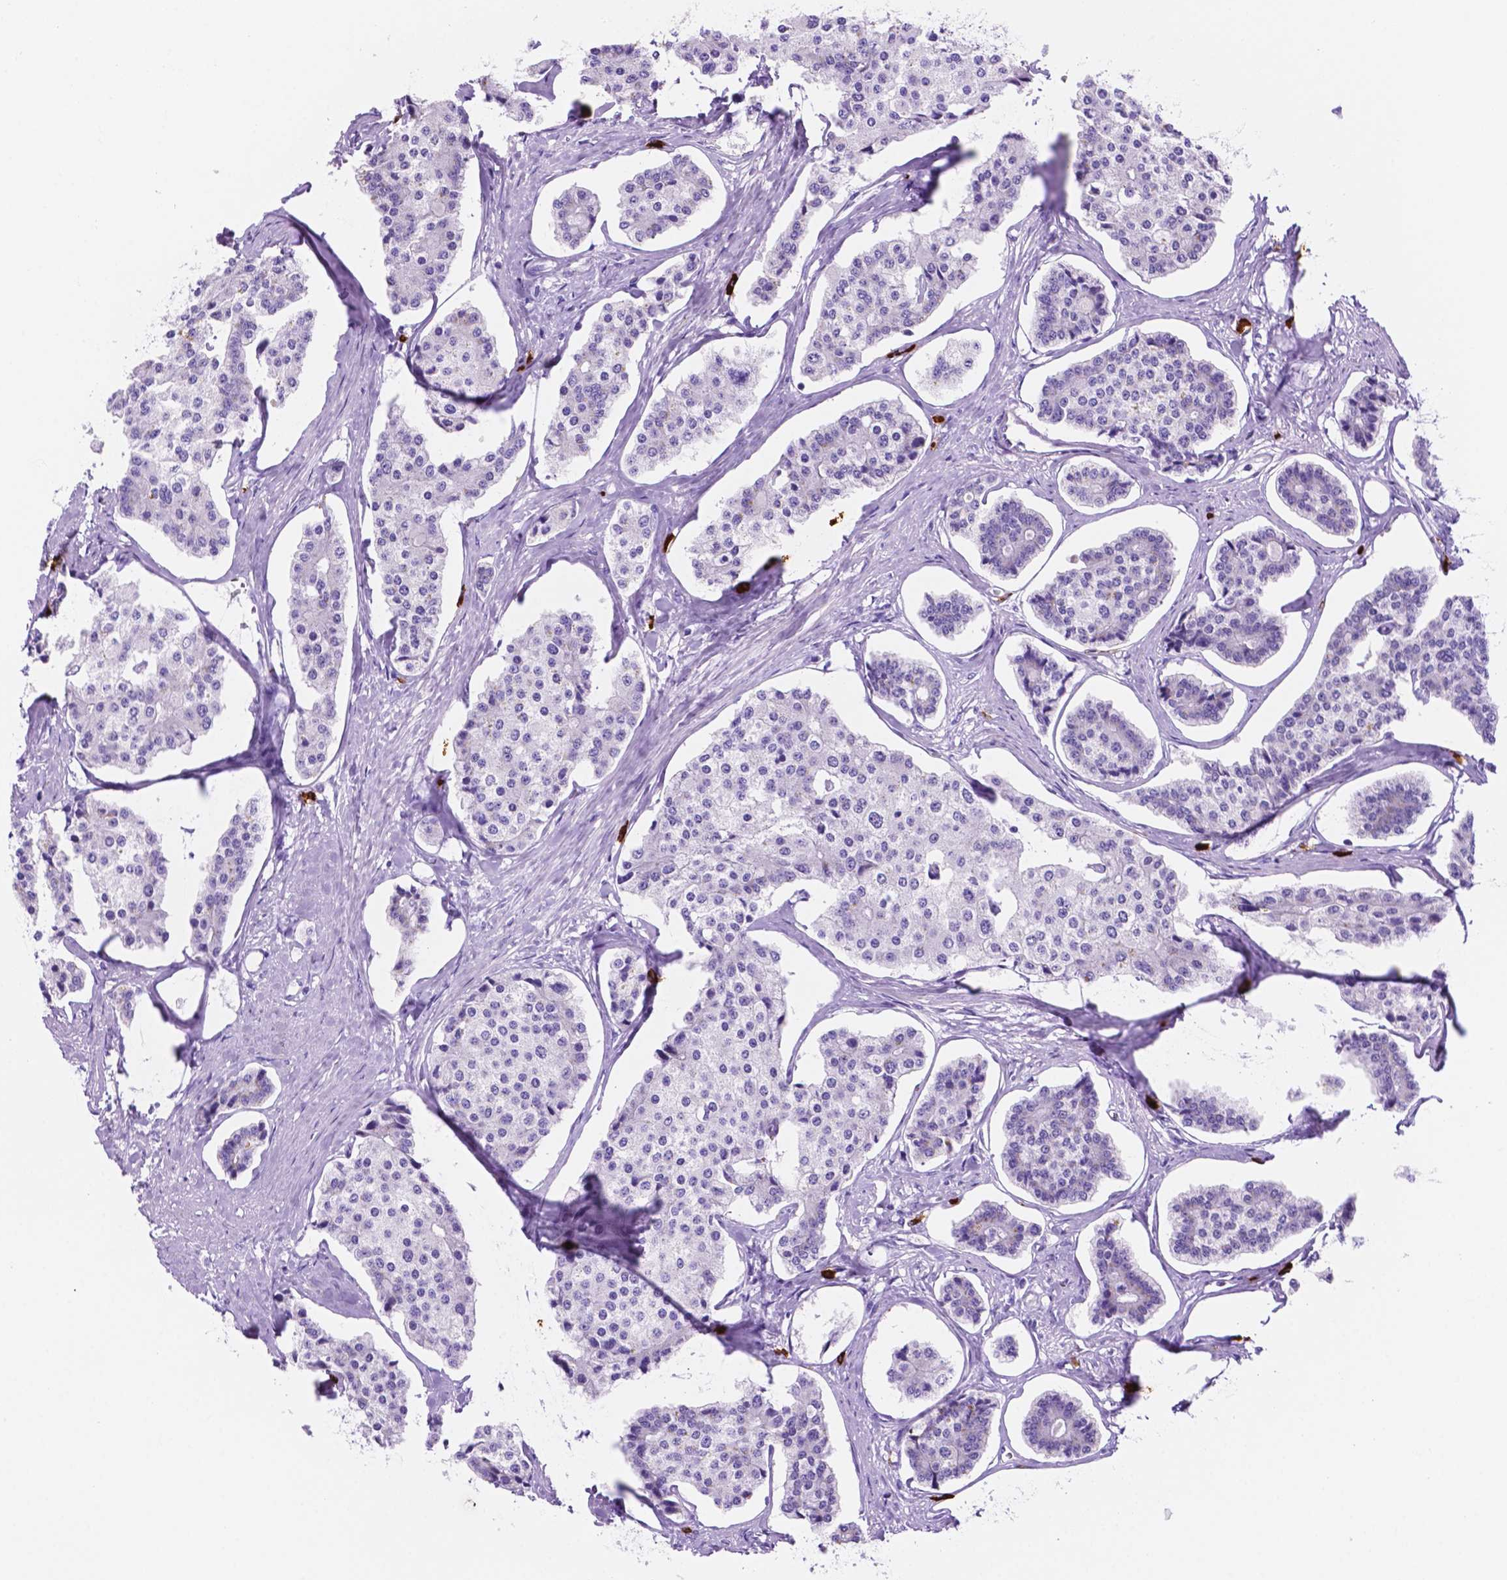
{"staining": {"intensity": "negative", "quantity": "none", "location": "none"}, "tissue": "carcinoid", "cell_type": "Tumor cells", "image_type": "cancer", "snomed": [{"axis": "morphology", "description": "Carcinoid, malignant, NOS"}, {"axis": "topography", "description": "Small intestine"}], "caption": "An immunohistochemistry histopathology image of carcinoid (malignant) is shown. There is no staining in tumor cells of carcinoid (malignant).", "gene": "FOXB2", "patient": {"sex": "female", "age": 65}}